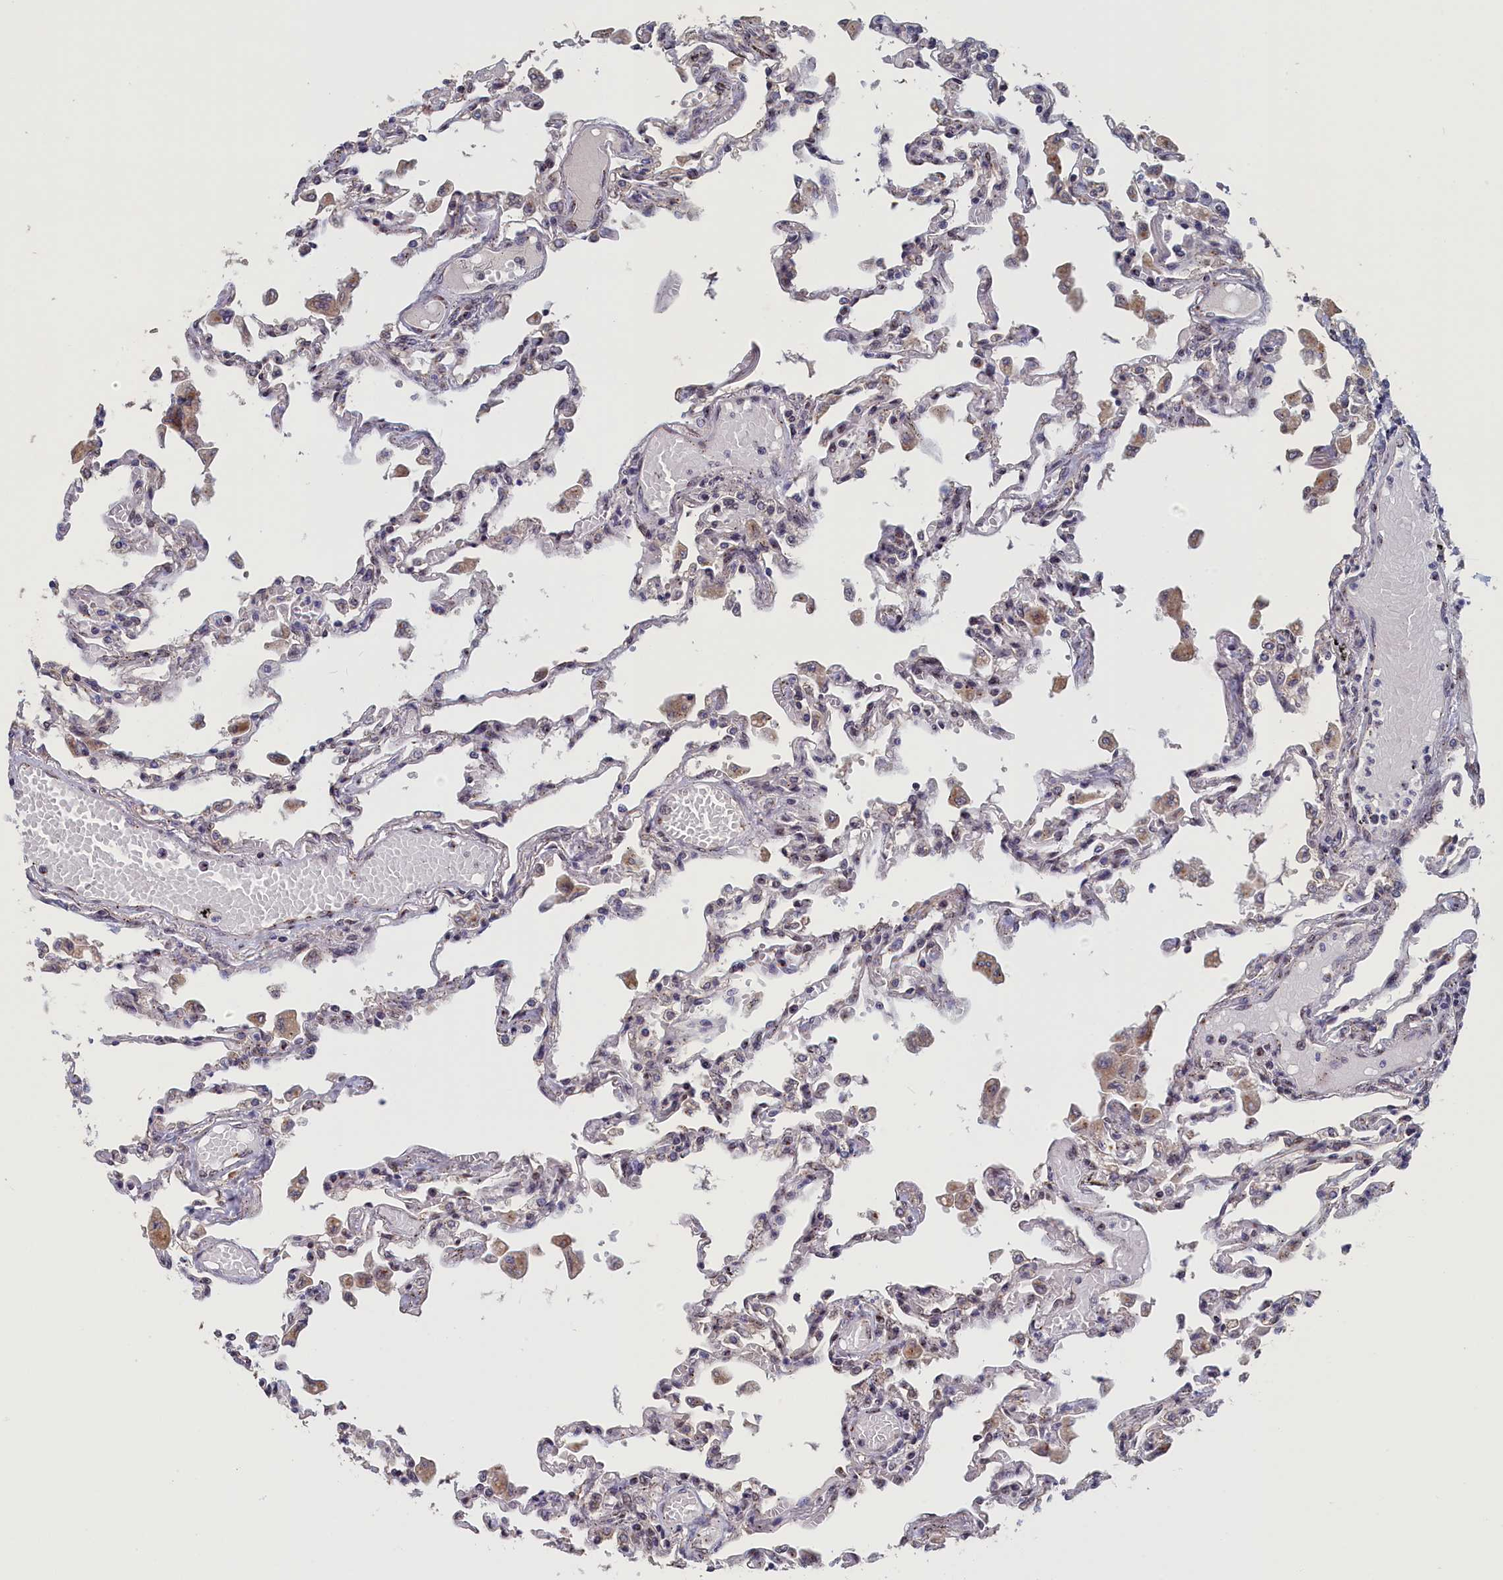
{"staining": {"intensity": "moderate", "quantity": "<25%", "location": "cytoplasmic/membranous"}, "tissue": "lung", "cell_type": "Alveolar cells", "image_type": "normal", "snomed": [{"axis": "morphology", "description": "Normal tissue, NOS"}, {"axis": "topography", "description": "Bronchus"}, {"axis": "topography", "description": "Lung"}], "caption": "Approximately <25% of alveolar cells in normal lung show moderate cytoplasmic/membranous protein expression as visualized by brown immunohistochemical staining.", "gene": "PIGQ", "patient": {"sex": "female", "age": 49}}